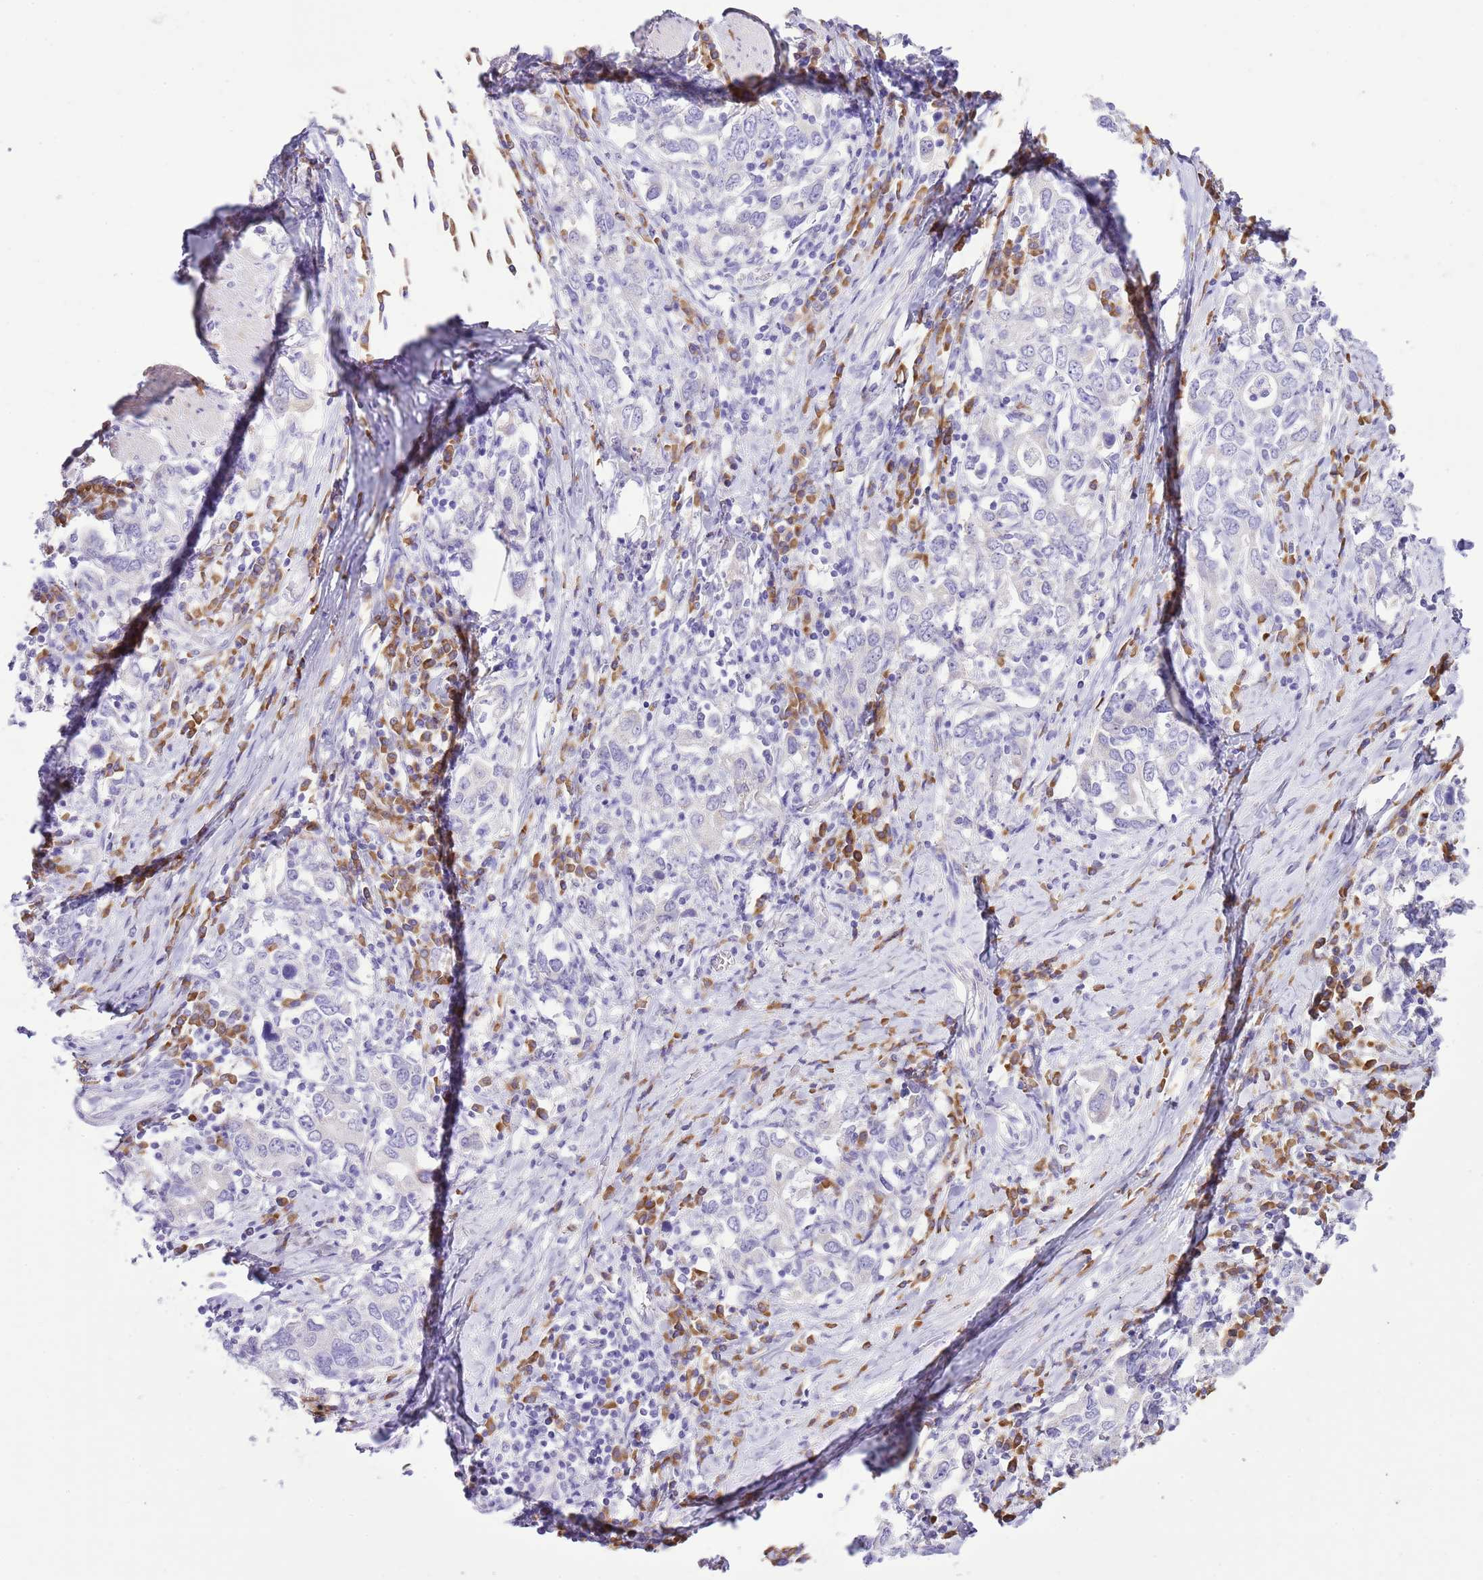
{"staining": {"intensity": "negative", "quantity": "none", "location": "none"}, "tissue": "stomach cancer", "cell_type": "Tumor cells", "image_type": "cancer", "snomed": [{"axis": "morphology", "description": "Adenocarcinoma, NOS"}, {"axis": "topography", "description": "Stomach, upper"}, {"axis": "topography", "description": "Stomach"}], "caption": "An immunohistochemistry photomicrograph of stomach adenocarcinoma is shown. There is no staining in tumor cells of stomach adenocarcinoma.", "gene": "AAR2", "patient": {"sex": "male", "age": 62}}